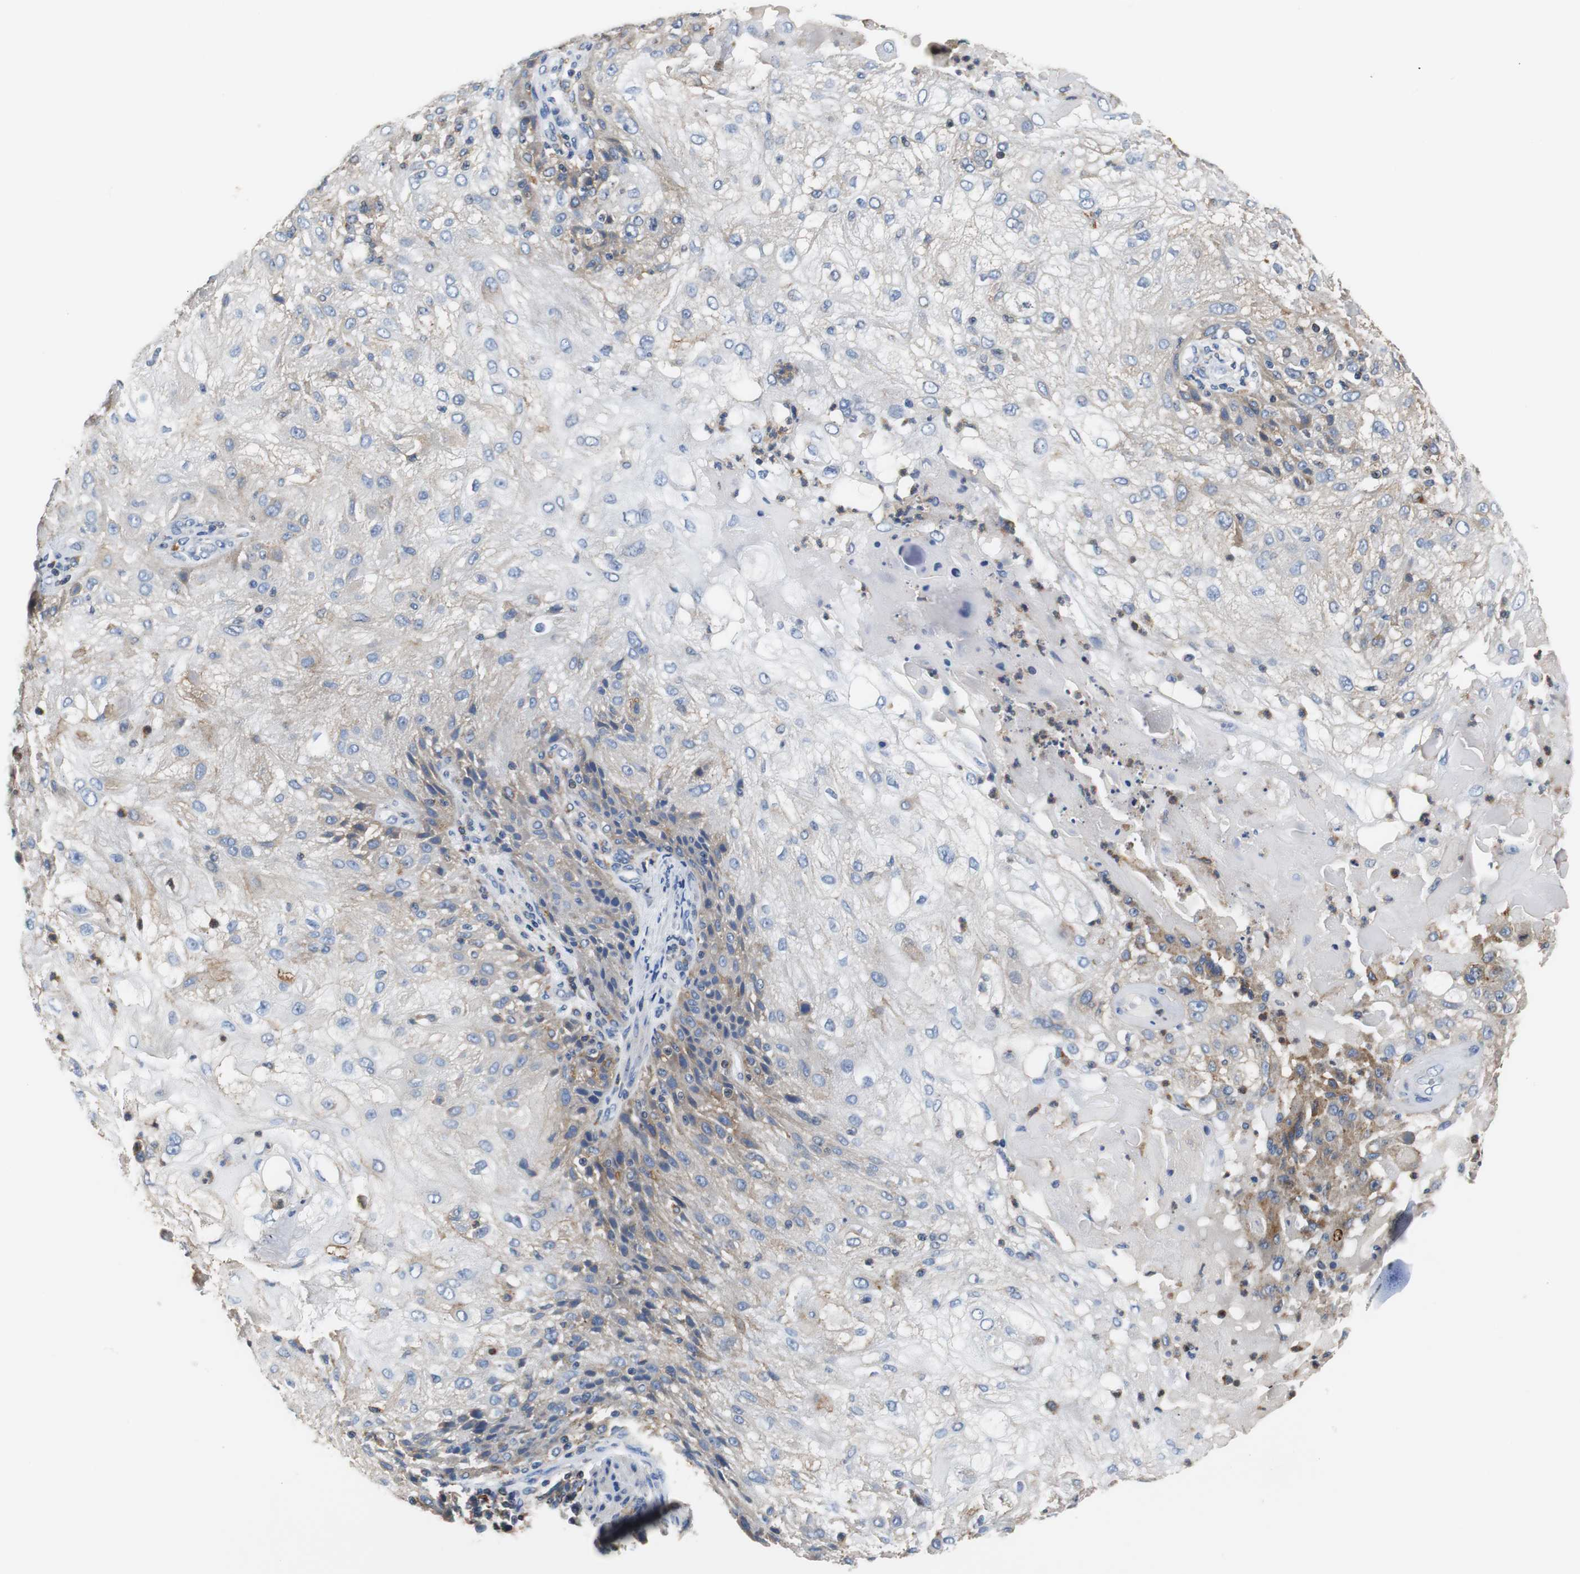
{"staining": {"intensity": "moderate", "quantity": "<25%", "location": "cytoplasmic/membranous"}, "tissue": "skin cancer", "cell_type": "Tumor cells", "image_type": "cancer", "snomed": [{"axis": "morphology", "description": "Normal tissue, NOS"}, {"axis": "morphology", "description": "Squamous cell carcinoma, NOS"}, {"axis": "topography", "description": "Skin"}], "caption": "Immunohistochemistry (IHC) histopathology image of neoplastic tissue: human skin squamous cell carcinoma stained using IHC exhibits low levels of moderate protein expression localized specifically in the cytoplasmic/membranous of tumor cells, appearing as a cytoplasmic/membranous brown color.", "gene": "VAMP8", "patient": {"sex": "female", "age": 83}}